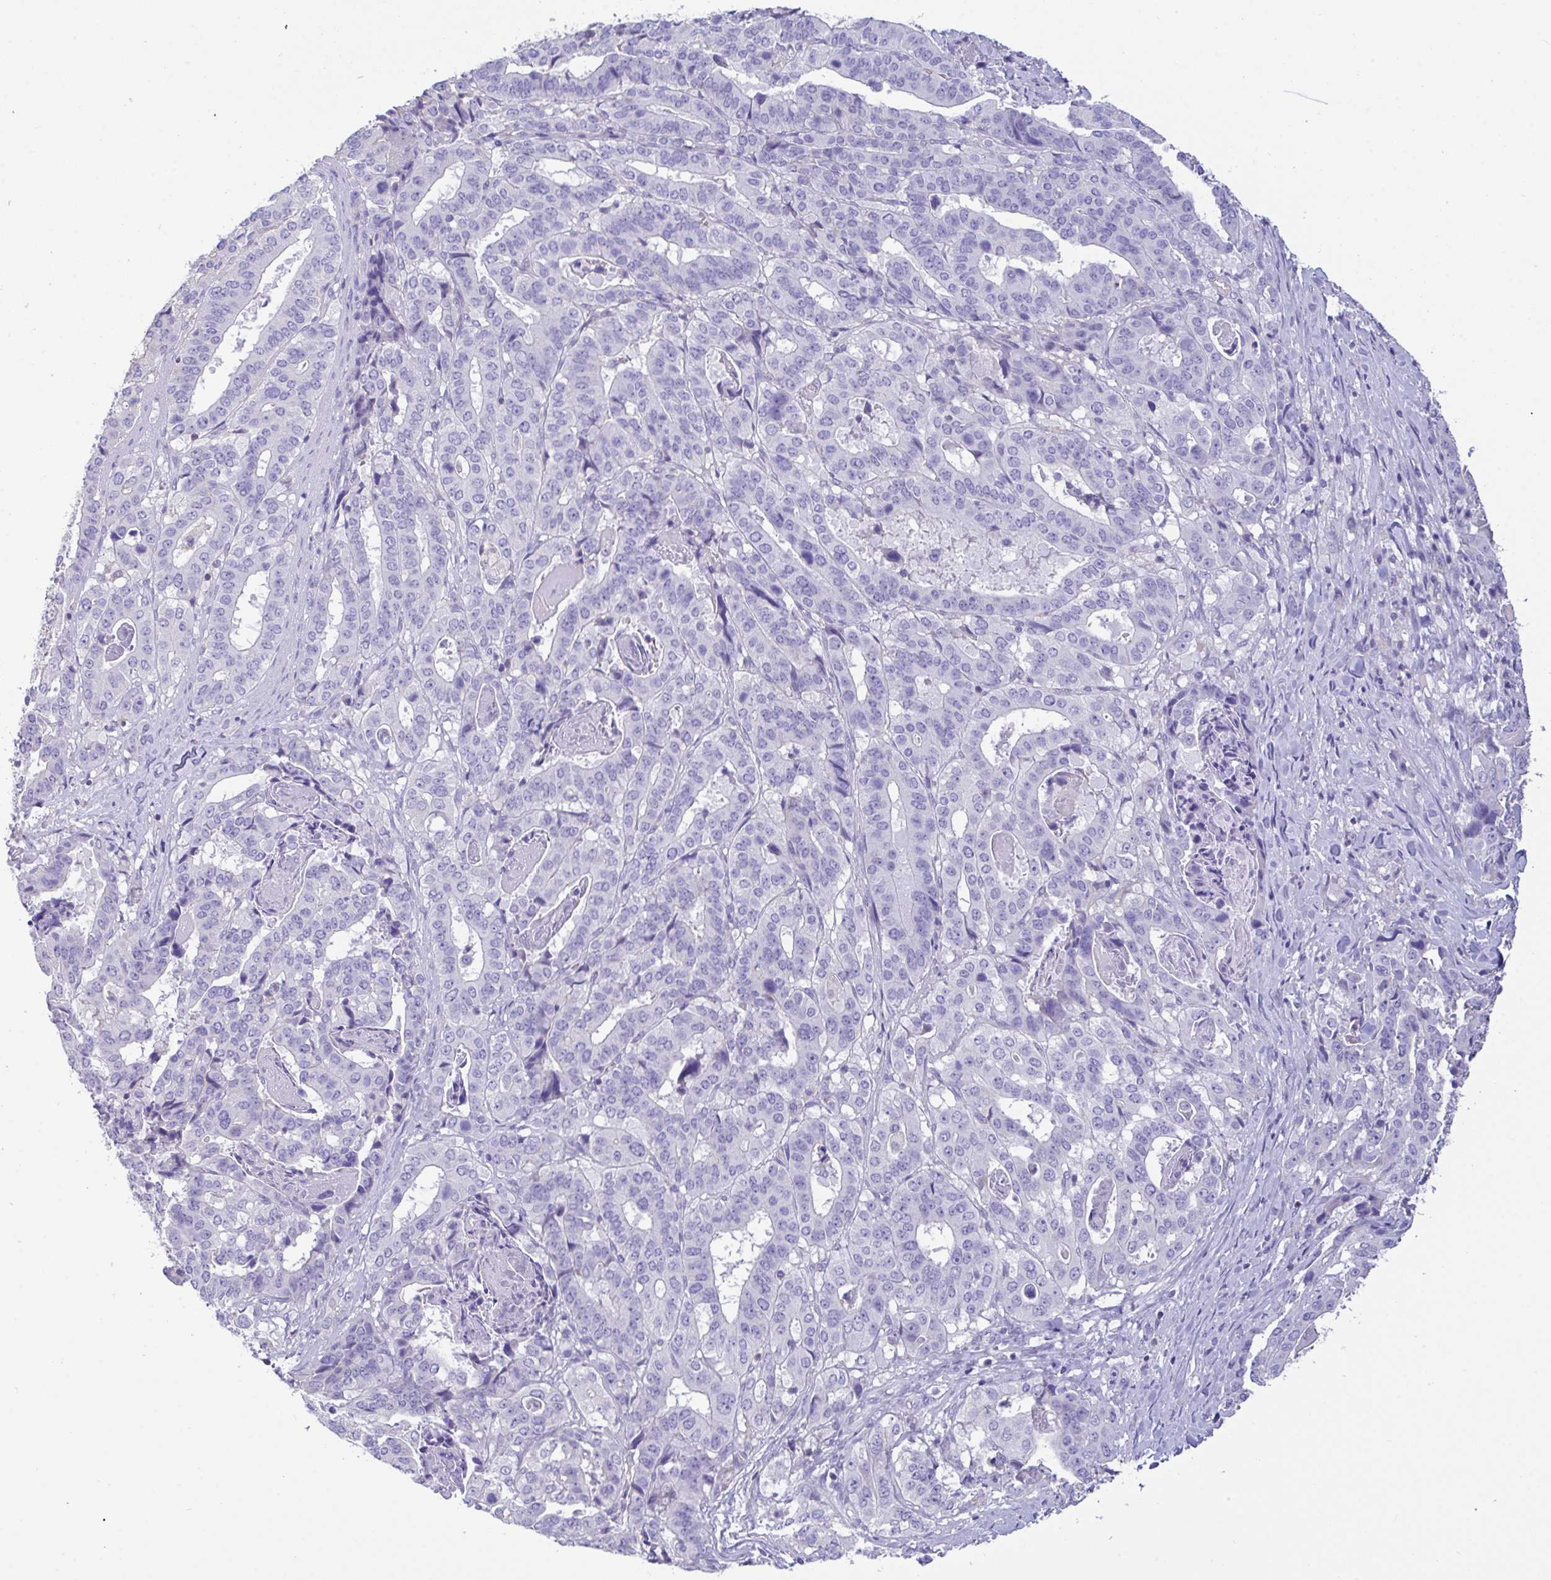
{"staining": {"intensity": "negative", "quantity": "none", "location": "none"}, "tissue": "stomach cancer", "cell_type": "Tumor cells", "image_type": "cancer", "snomed": [{"axis": "morphology", "description": "Adenocarcinoma, NOS"}, {"axis": "topography", "description": "Stomach"}], "caption": "Histopathology image shows no protein expression in tumor cells of stomach cancer tissue.", "gene": "CA10", "patient": {"sex": "male", "age": 48}}